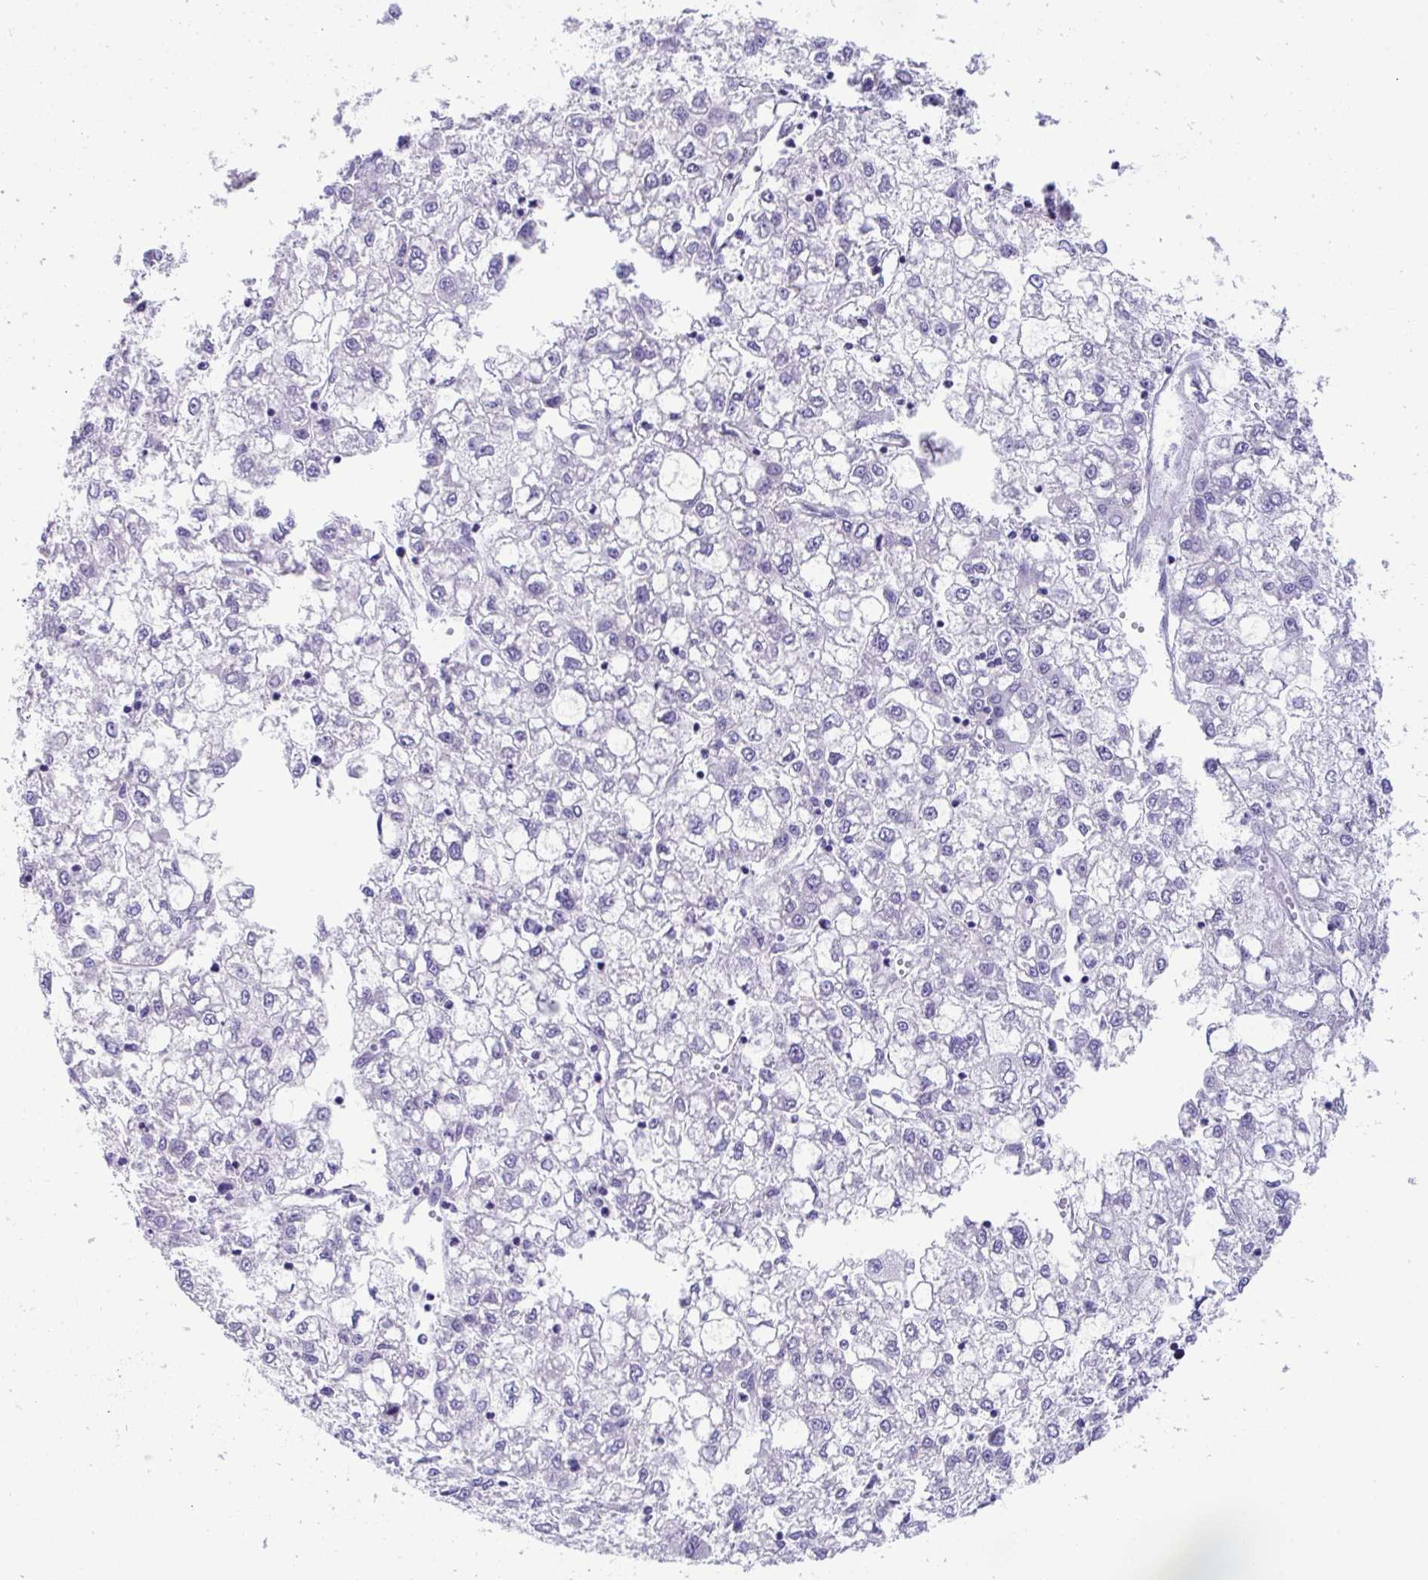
{"staining": {"intensity": "negative", "quantity": "none", "location": "none"}, "tissue": "liver cancer", "cell_type": "Tumor cells", "image_type": "cancer", "snomed": [{"axis": "morphology", "description": "Carcinoma, Hepatocellular, NOS"}, {"axis": "topography", "description": "Liver"}], "caption": "The histopathology image exhibits no staining of tumor cells in liver cancer.", "gene": "DTX3", "patient": {"sex": "male", "age": 40}}